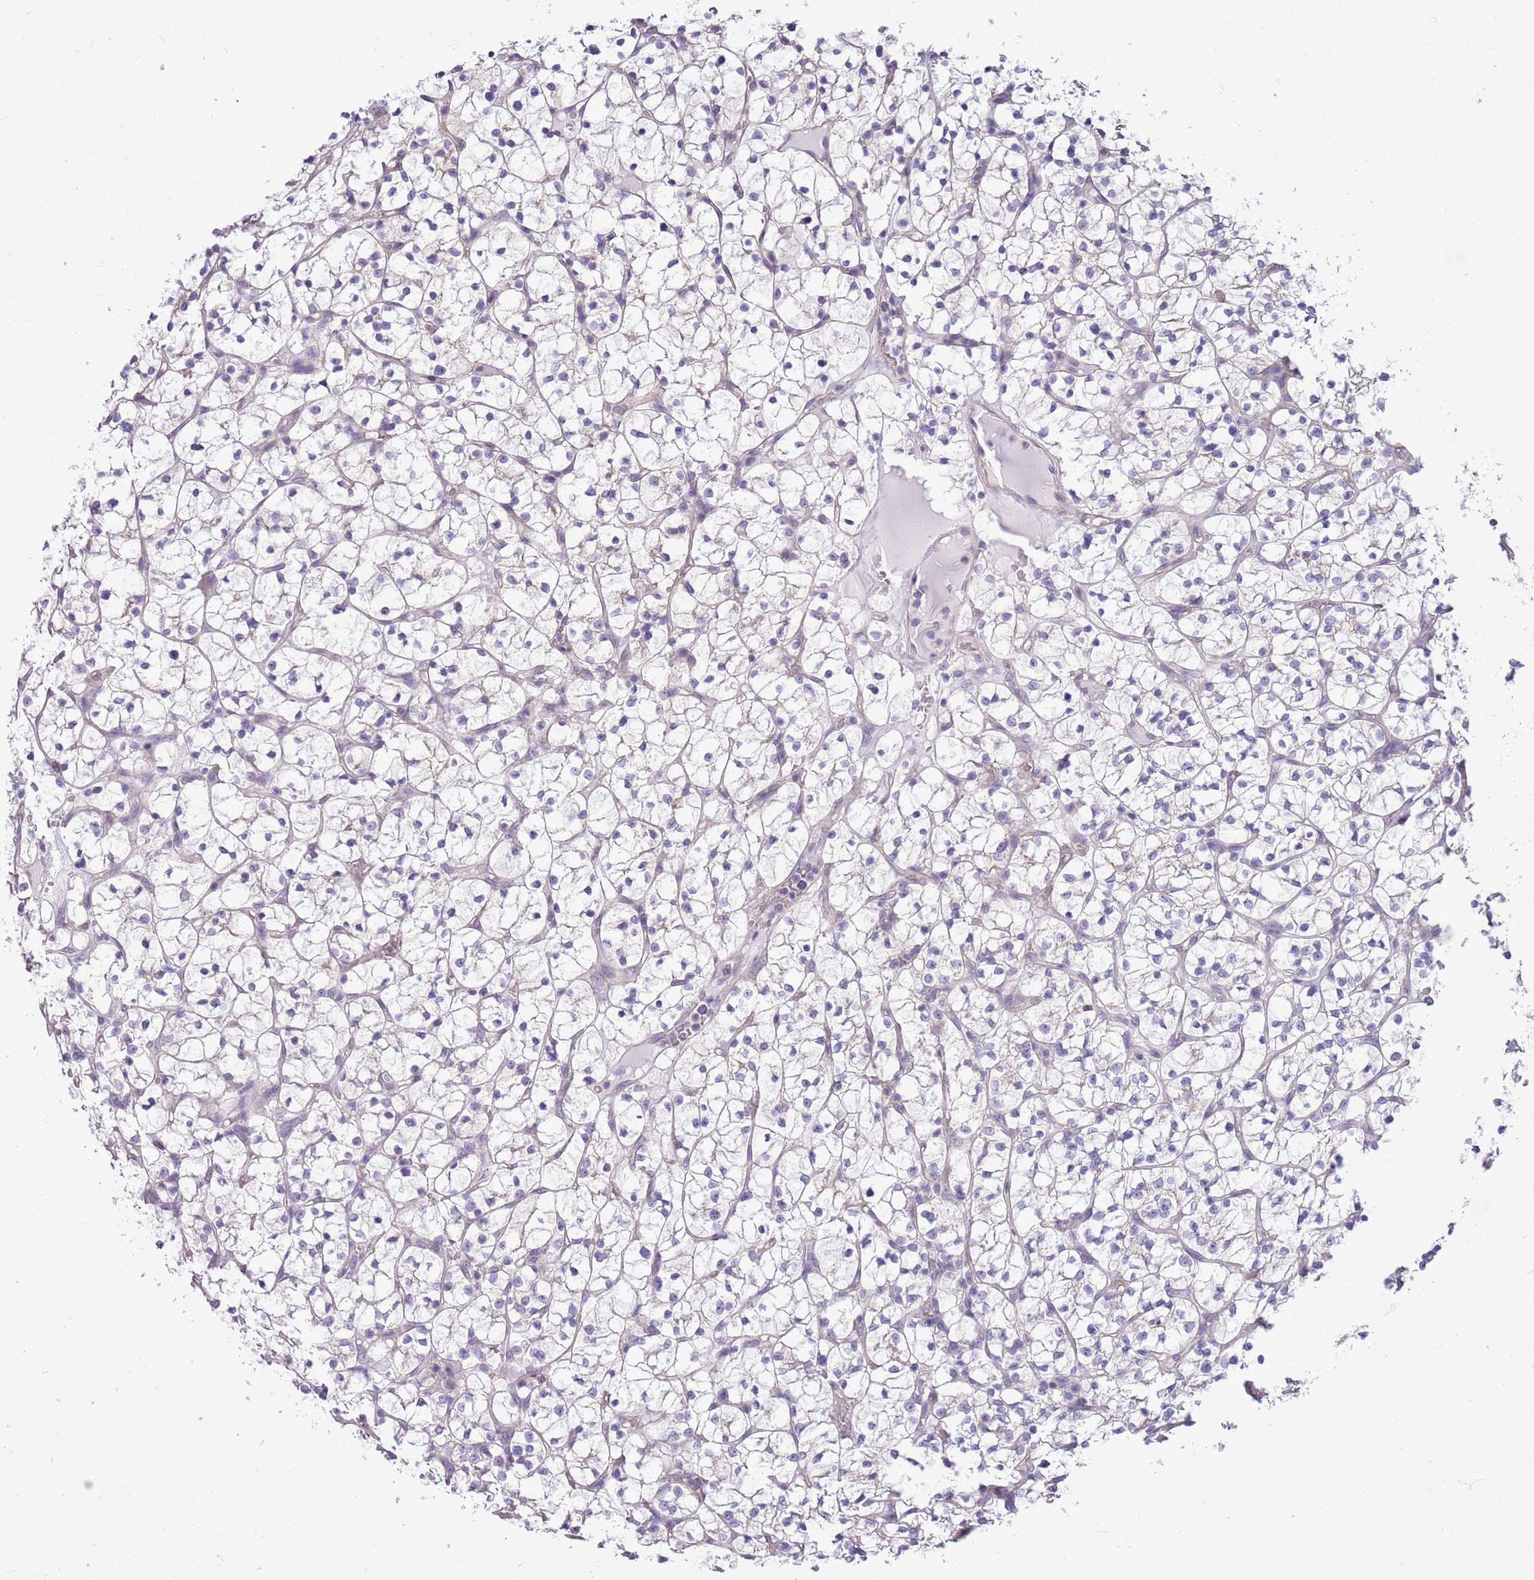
{"staining": {"intensity": "negative", "quantity": "none", "location": "none"}, "tissue": "renal cancer", "cell_type": "Tumor cells", "image_type": "cancer", "snomed": [{"axis": "morphology", "description": "Adenocarcinoma, NOS"}, {"axis": "topography", "description": "Kidney"}], "caption": "Immunohistochemical staining of human renal cancer exhibits no significant positivity in tumor cells.", "gene": "PARP8", "patient": {"sex": "female", "age": 64}}